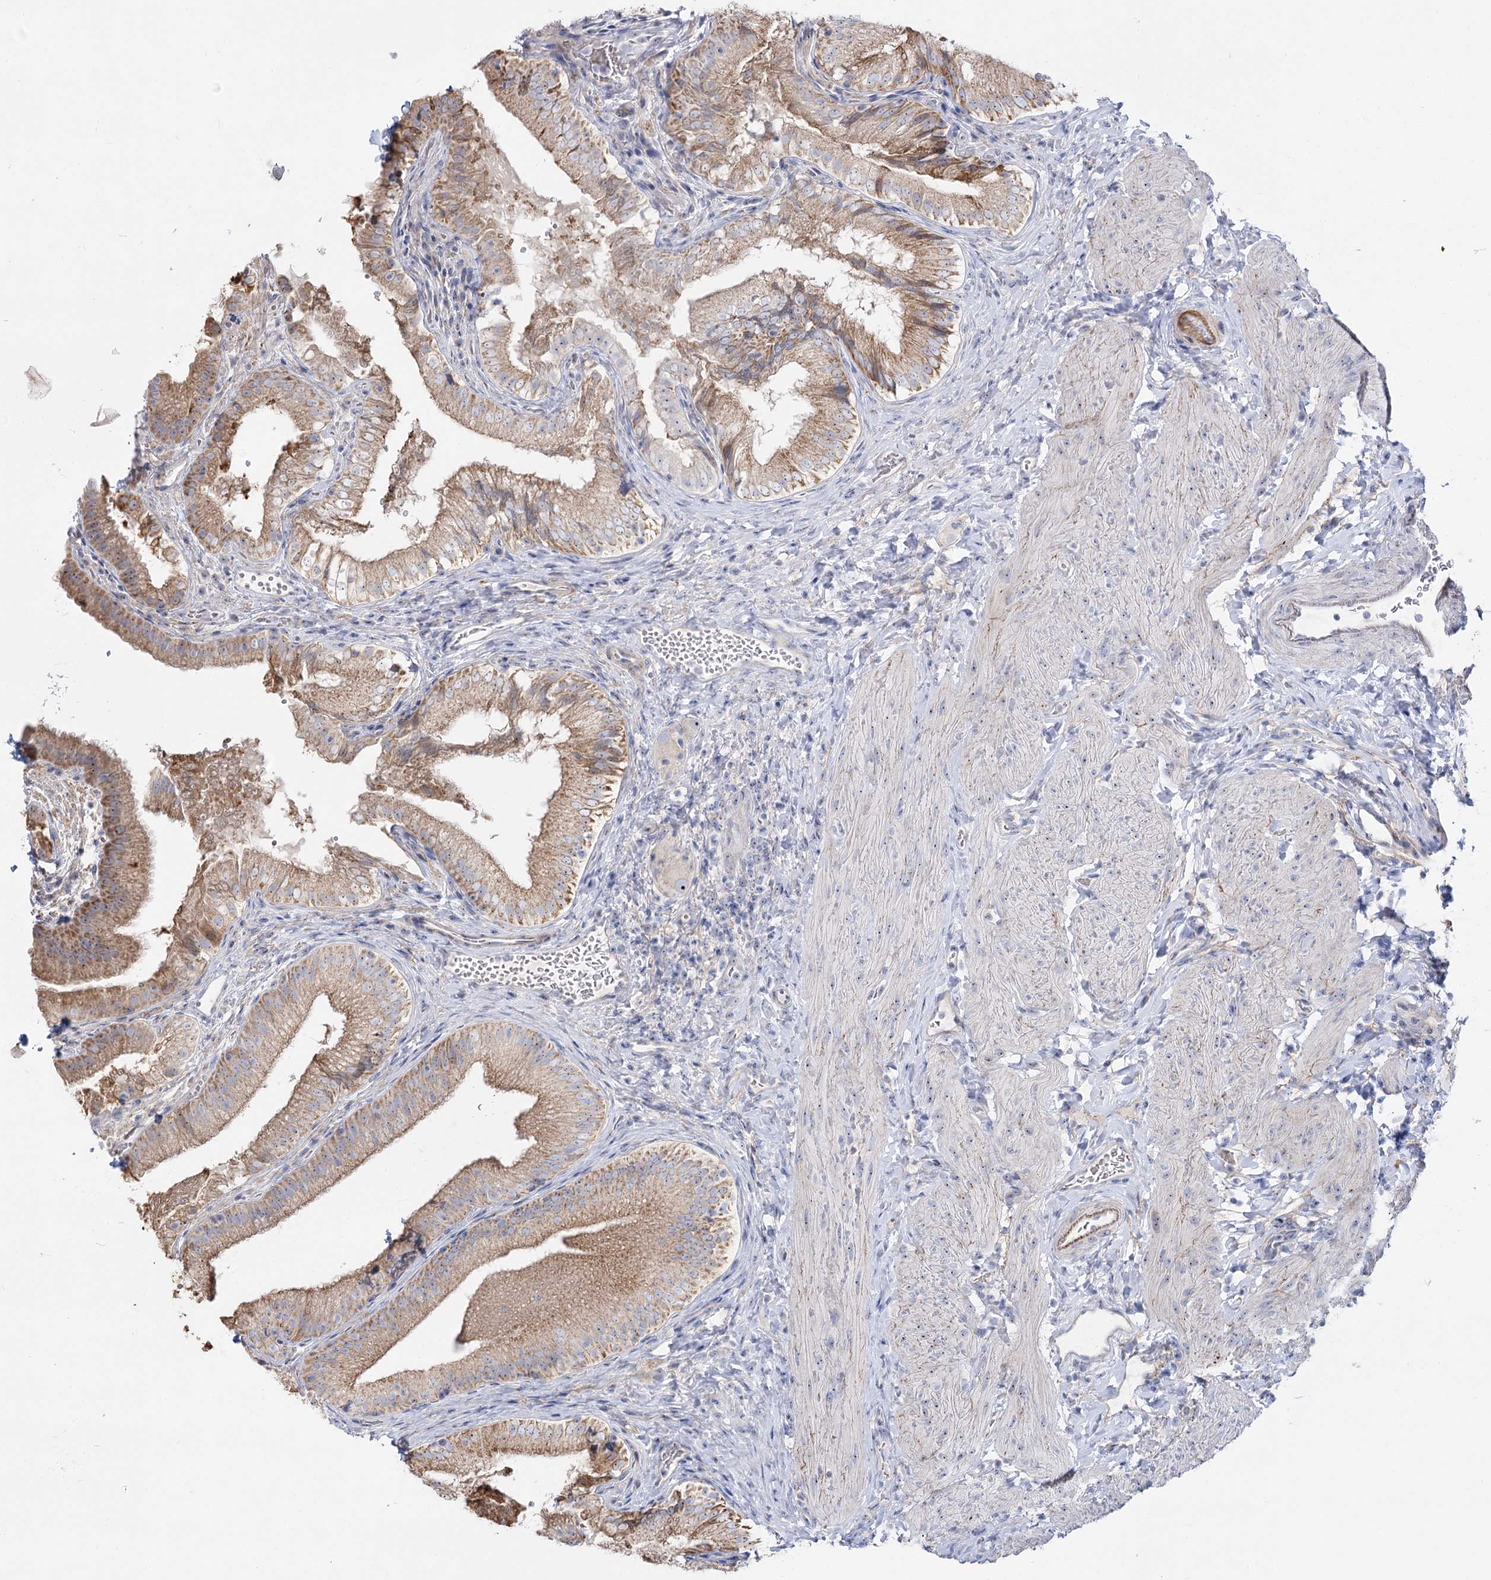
{"staining": {"intensity": "moderate", "quantity": ">75%", "location": "cytoplasmic/membranous,nuclear"}, "tissue": "gallbladder", "cell_type": "Glandular cells", "image_type": "normal", "snomed": [{"axis": "morphology", "description": "Normal tissue, NOS"}, {"axis": "topography", "description": "Gallbladder"}], "caption": "A micrograph of gallbladder stained for a protein displays moderate cytoplasmic/membranous,nuclear brown staining in glandular cells.", "gene": "SUOX", "patient": {"sex": "female", "age": 30}}